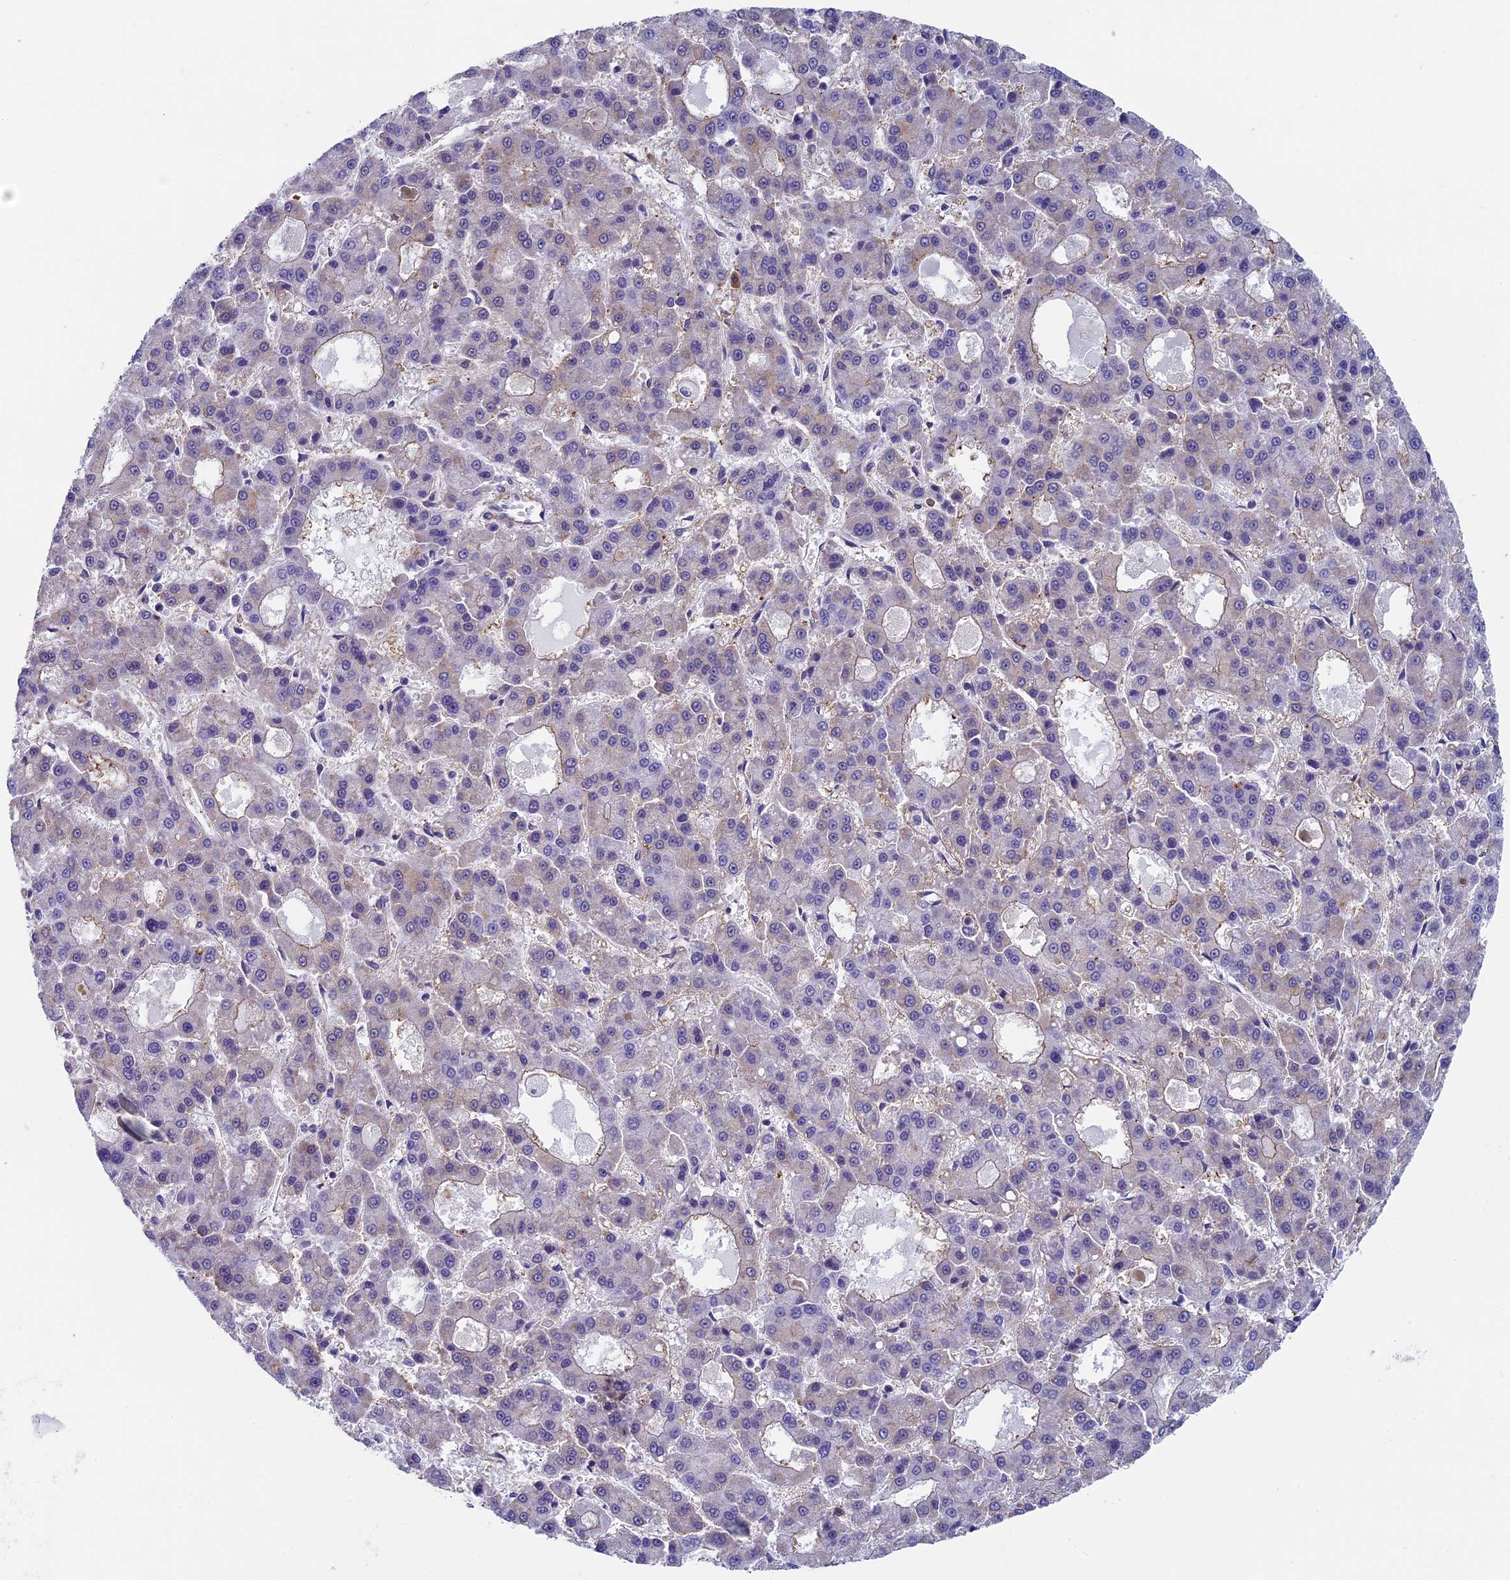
{"staining": {"intensity": "negative", "quantity": "none", "location": "none"}, "tissue": "liver cancer", "cell_type": "Tumor cells", "image_type": "cancer", "snomed": [{"axis": "morphology", "description": "Carcinoma, Hepatocellular, NOS"}, {"axis": "topography", "description": "Liver"}], "caption": "This is an IHC micrograph of human liver cancer. There is no staining in tumor cells.", "gene": "CNEP1R1", "patient": {"sex": "male", "age": 70}}